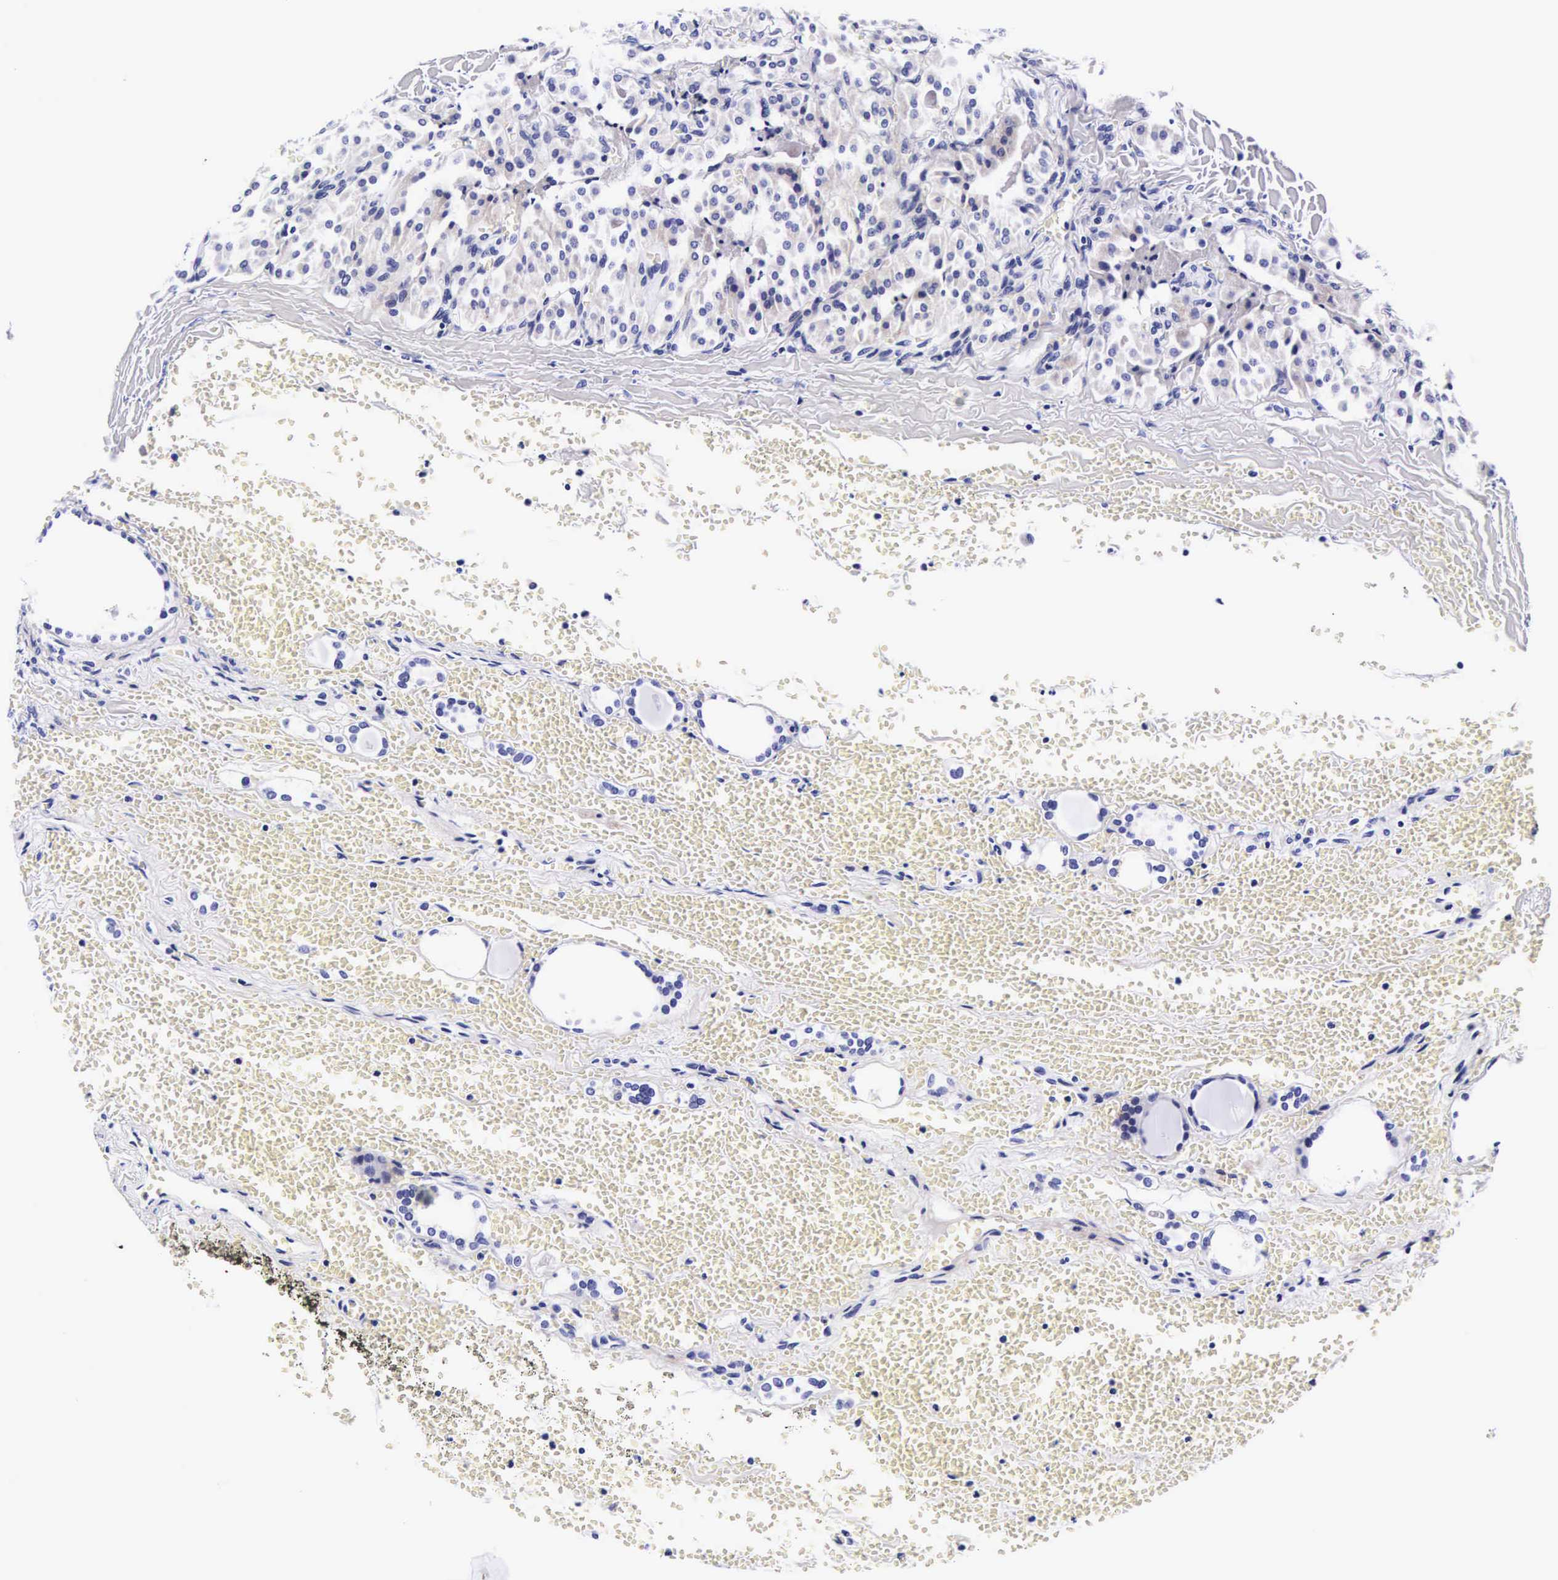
{"staining": {"intensity": "negative", "quantity": "none", "location": "none"}, "tissue": "thyroid cancer", "cell_type": "Tumor cells", "image_type": "cancer", "snomed": [{"axis": "morphology", "description": "Carcinoma, NOS"}, {"axis": "topography", "description": "Thyroid gland"}], "caption": "Immunohistochemistry (IHC) histopathology image of neoplastic tissue: thyroid carcinoma stained with DAB displays no significant protein positivity in tumor cells.", "gene": "UPRT", "patient": {"sex": "male", "age": 76}}